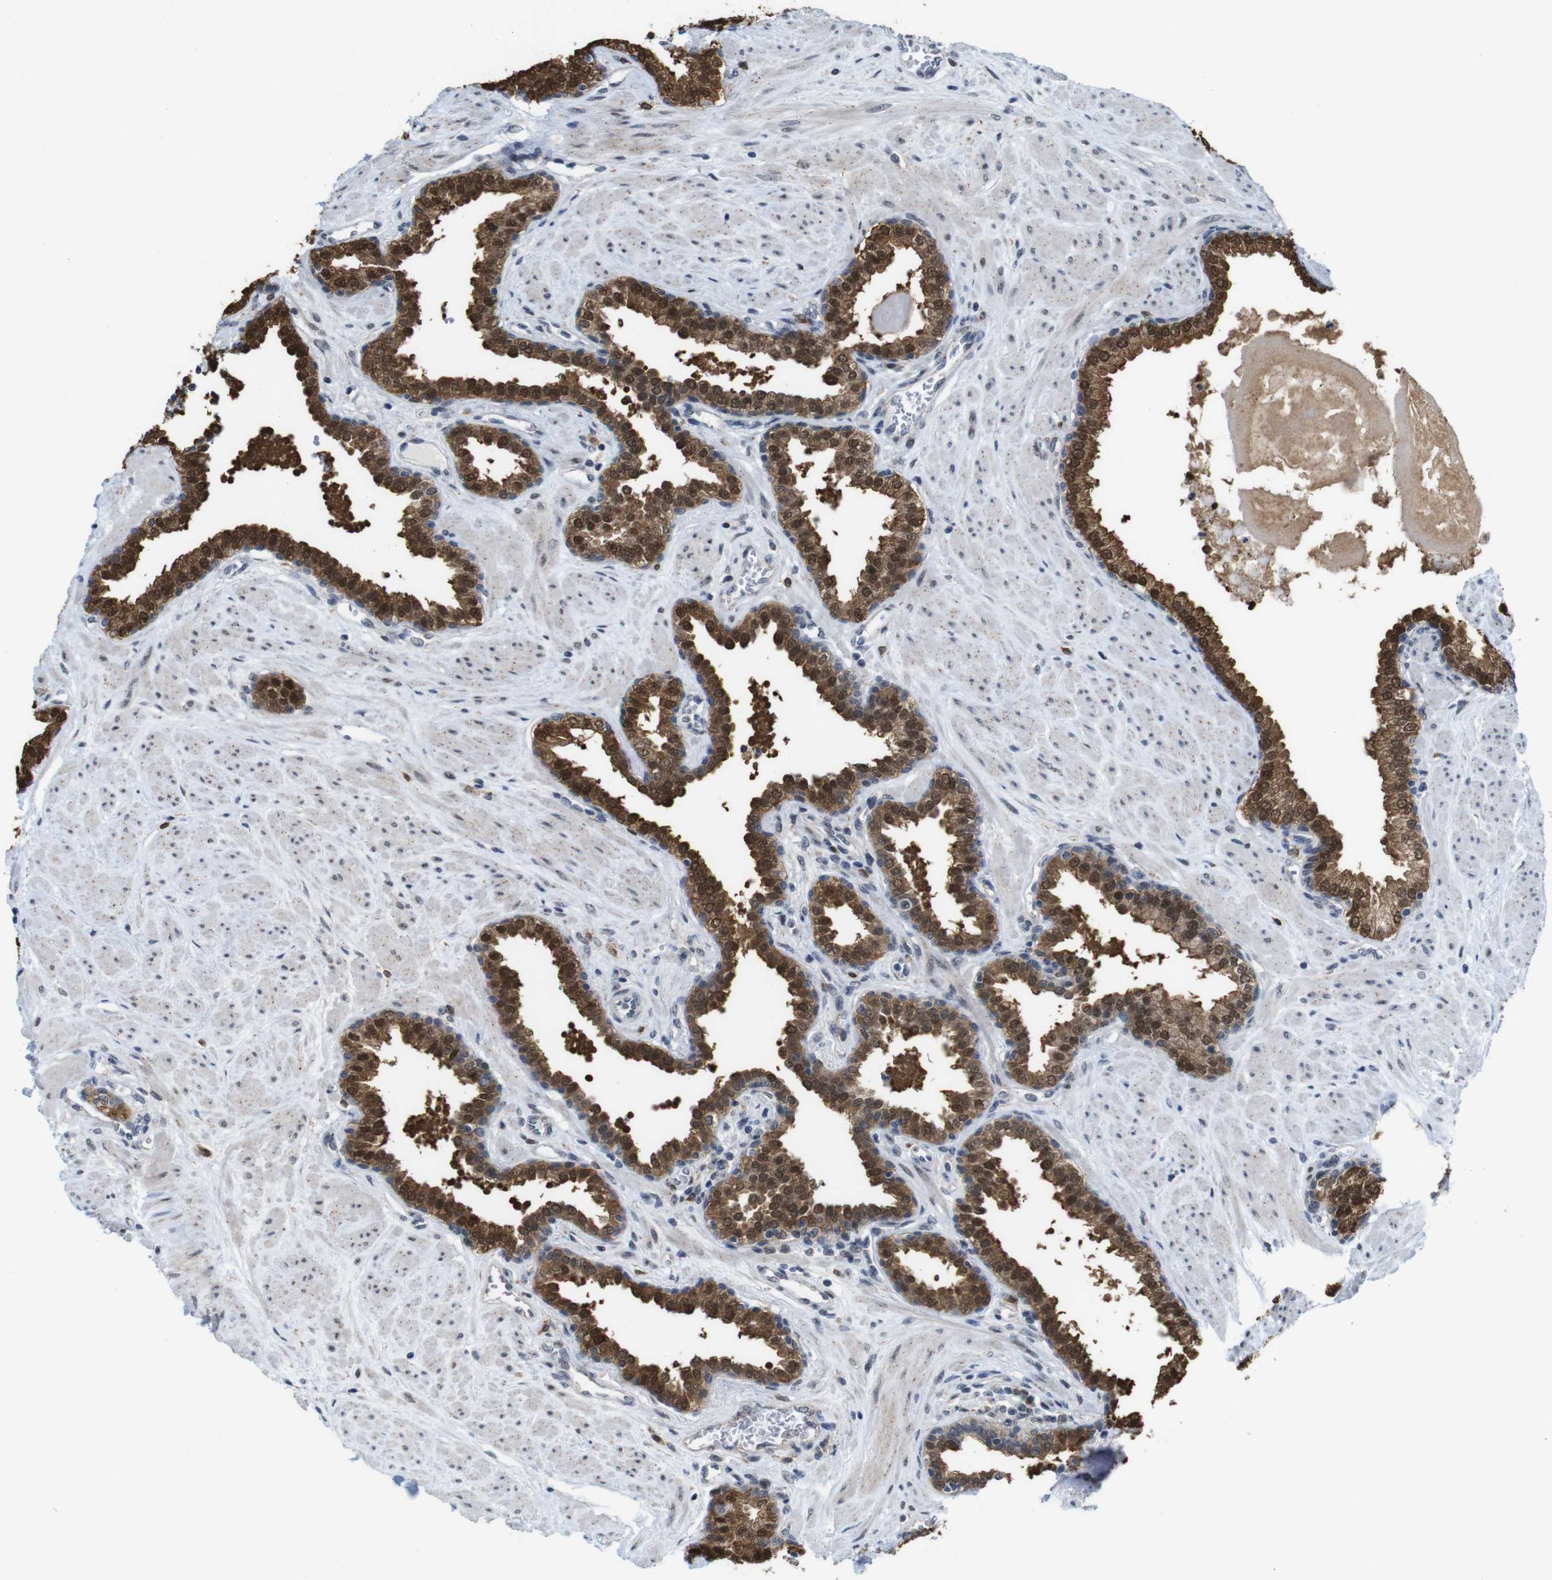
{"staining": {"intensity": "strong", "quantity": ">75%", "location": "cytoplasmic/membranous,nuclear"}, "tissue": "prostate", "cell_type": "Glandular cells", "image_type": "normal", "snomed": [{"axis": "morphology", "description": "Normal tissue, NOS"}, {"axis": "topography", "description": "Prostate"}], "caption": "An immunohistochemistry histopathology image of unremarkable tissue is shown. Protein staining in brown labels strong cytoplasmic/membranous,nuclear positivity in prostate within glandular cells.", "gene": "PNMA8A", "patient": {"sex": "male", "age": 51}}